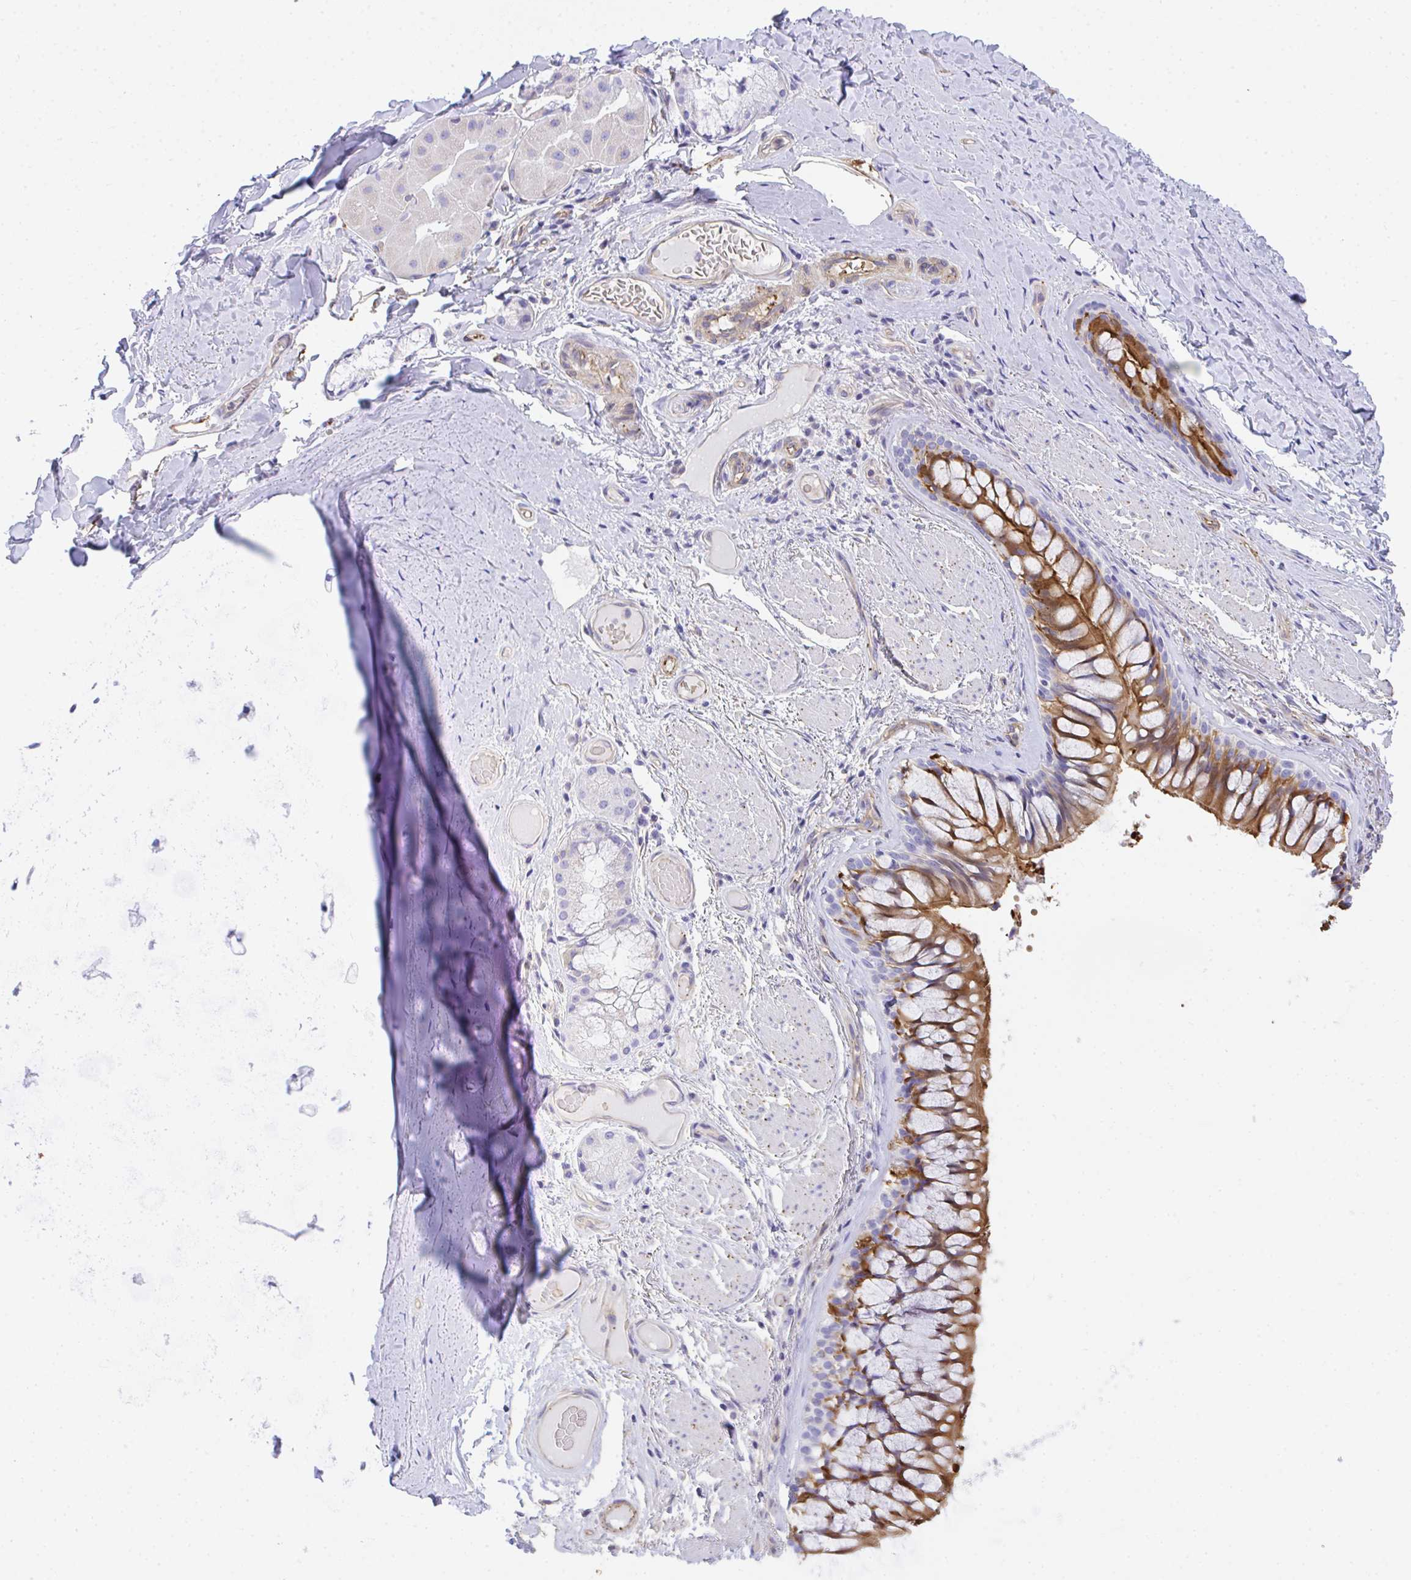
{"staining": {"intensity": "negative", "quantity": "none", "location": "none"}, "tissue": "adipose tissue", "cell_type": "Adipocytes", "image_type": "normal", "snomed": [{"axis": "morphology", "description": "Normal tissue, NOS"}, {"axis": "topography", "description": "Cartilage tissue"}, {"axis": "topography", "description": "Bronchus"}], "caption": "IHC histopathology image of unremarkable adipose tissue stained for a protein (brown), which reveals no positivity in adipocytes.", "gene": "TNFAIP8", "patient": {"sex": "male", "age": 64}}